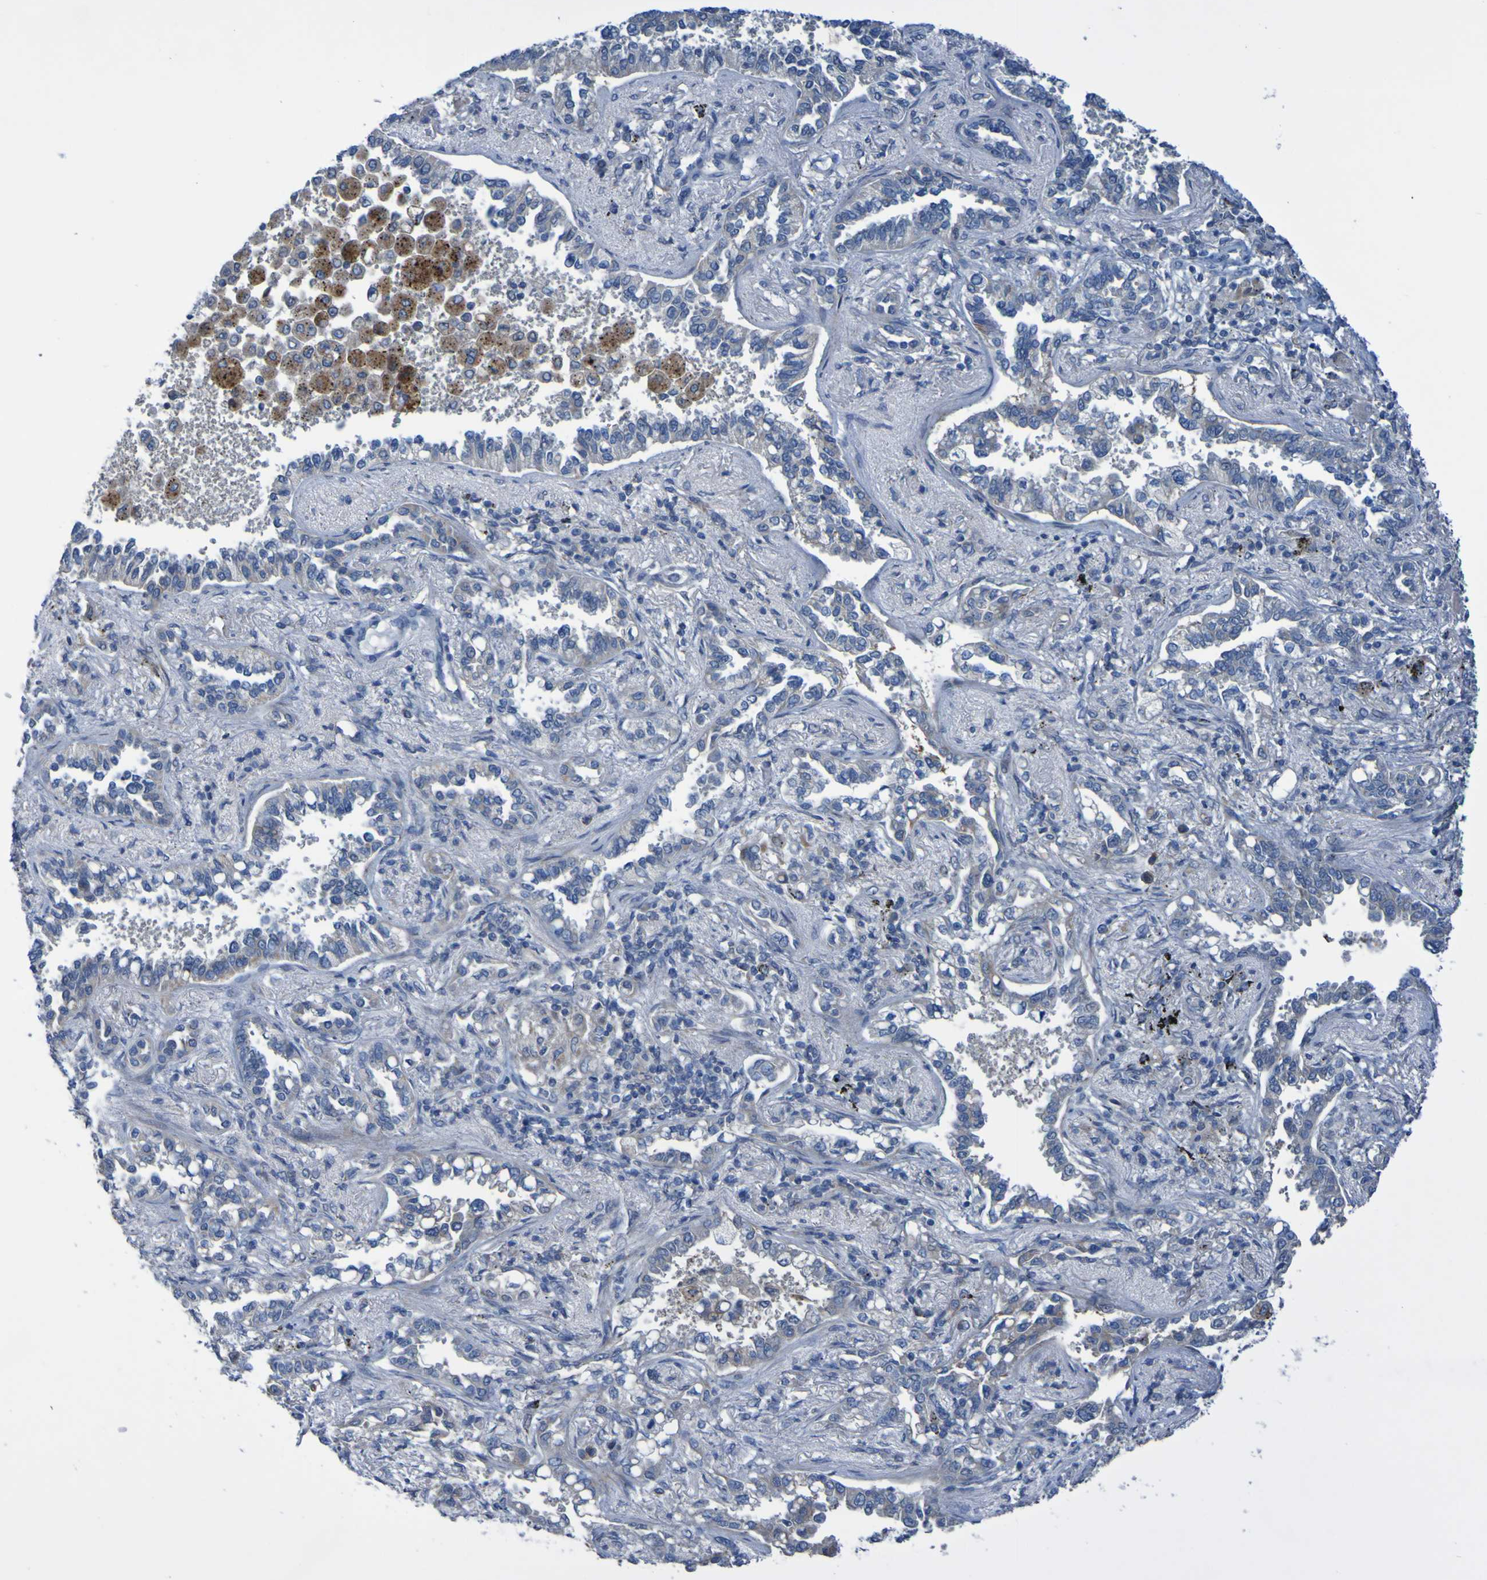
{"staining": {"intensity": "negative", "quantity": "none", "location": "none"}, "tissue": "lung cancer", "cell_type": "Tumor cells", "image_type": "cancer", "snomed": [{"axis": "morphology", "description": "Normal tissue, NOS"}, {"axis": "morphology", "description": "Adenocarcinoma, NOS"}, {"axis": "topography", "description": "Lung"}], "caption": "Tumor cells show no significant protein staining in adenocarcinoma (lung).", "gene": "NPRL3", "patient": {"sex": "male", "age": 59}}